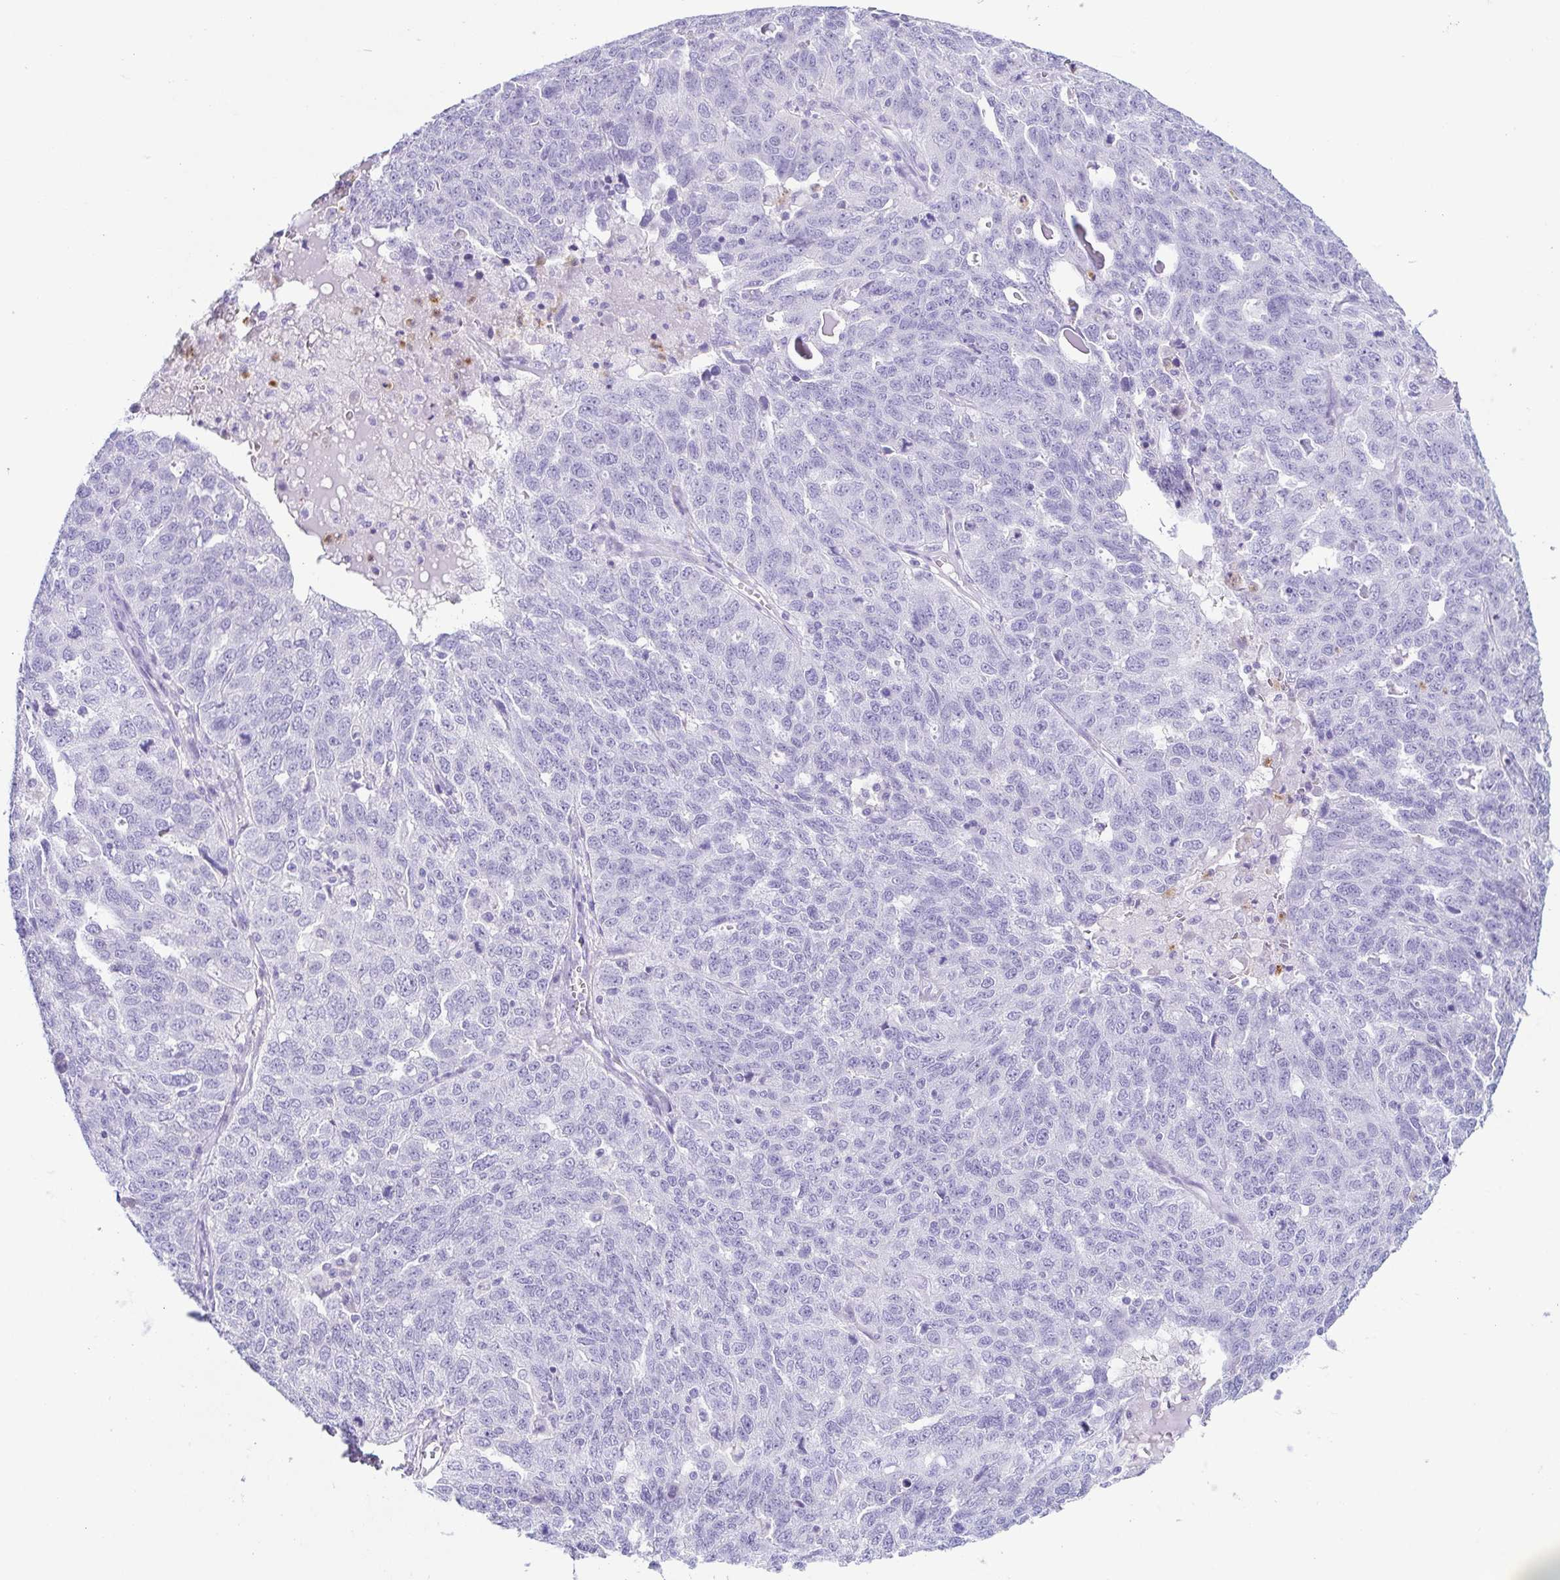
{"staining": {"intensity": "negative", "quantity": "none", "location": "none"}, "tissue": "ovarian cancer", "cell_type": "Tumor cells", "image_type": "cancer", "snomed": [{"axis": "morphology", "description": "Cystadenocarcinoma, serous, NOS"}, {"axis": "topography", "description": "Ovary"}], "caption": "The photomicrograph reveals no staining of tumor cells in ovarian cancer (serous cystadenocarcinoma). (DAB IHC visualized using brightfield microscopy, high magnification).", "gene": "AZU1", "patient": {"sex": "female", "age": 71}}